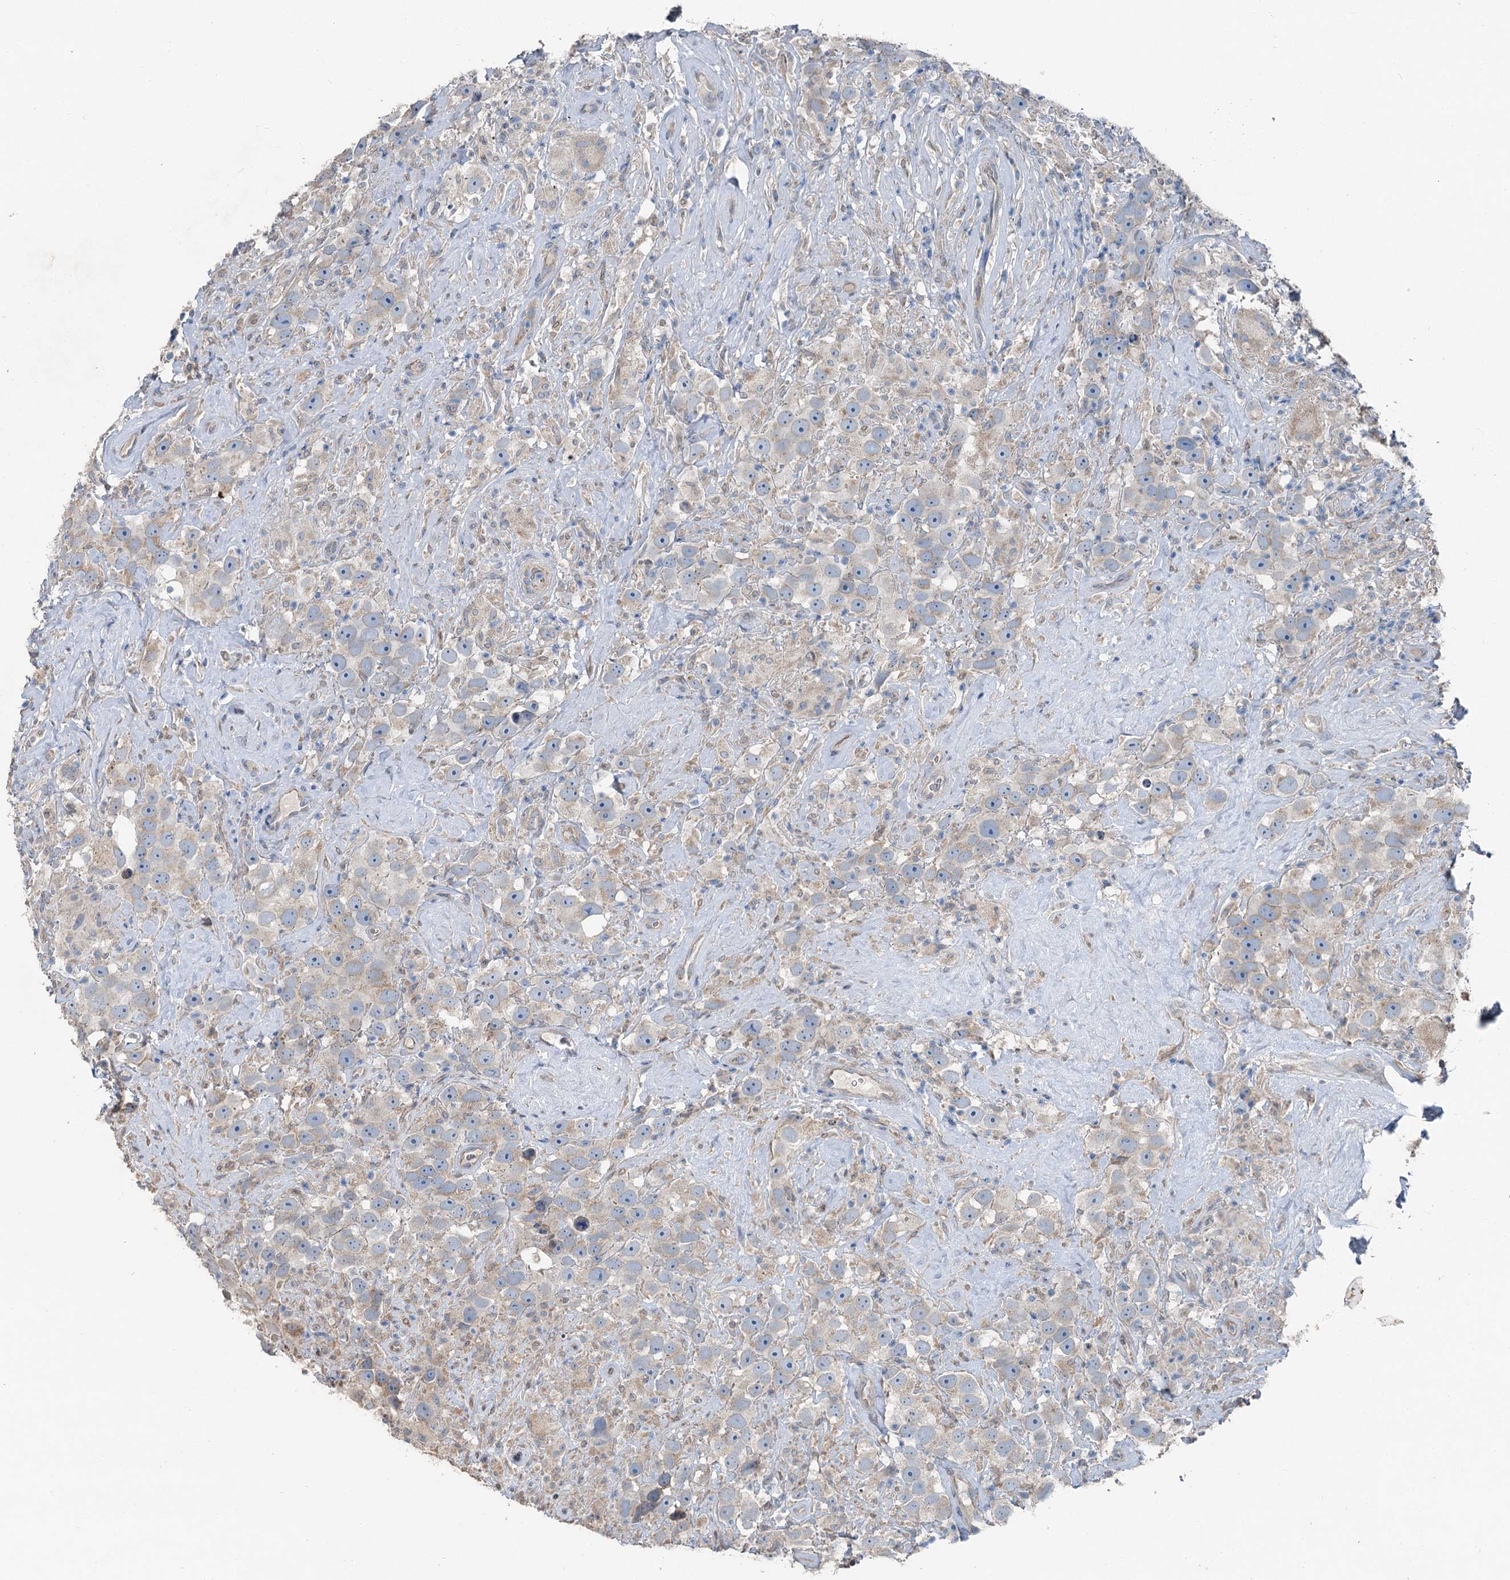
{"staining": {"intensity": "weak", "quantity": ">75%", "location": "cytoplasmic/membranous"}, "tissue": "testis cancer", "cell_type": "Tumor cells", "image_type": "cancer", "snomed": [{"axis": "morphology", "description": "Seminoma, NOS"}, {"axis": "topography", "description": "Testis"}], "caption": "Approximately >75% of tumor cells in human testis cancer display weak cytoplasmic/membranous protein staining as visualized by brown immunohistochemical staining.", "gene": "C6orf120", "patient": {"sex": "male", "age": 49}}